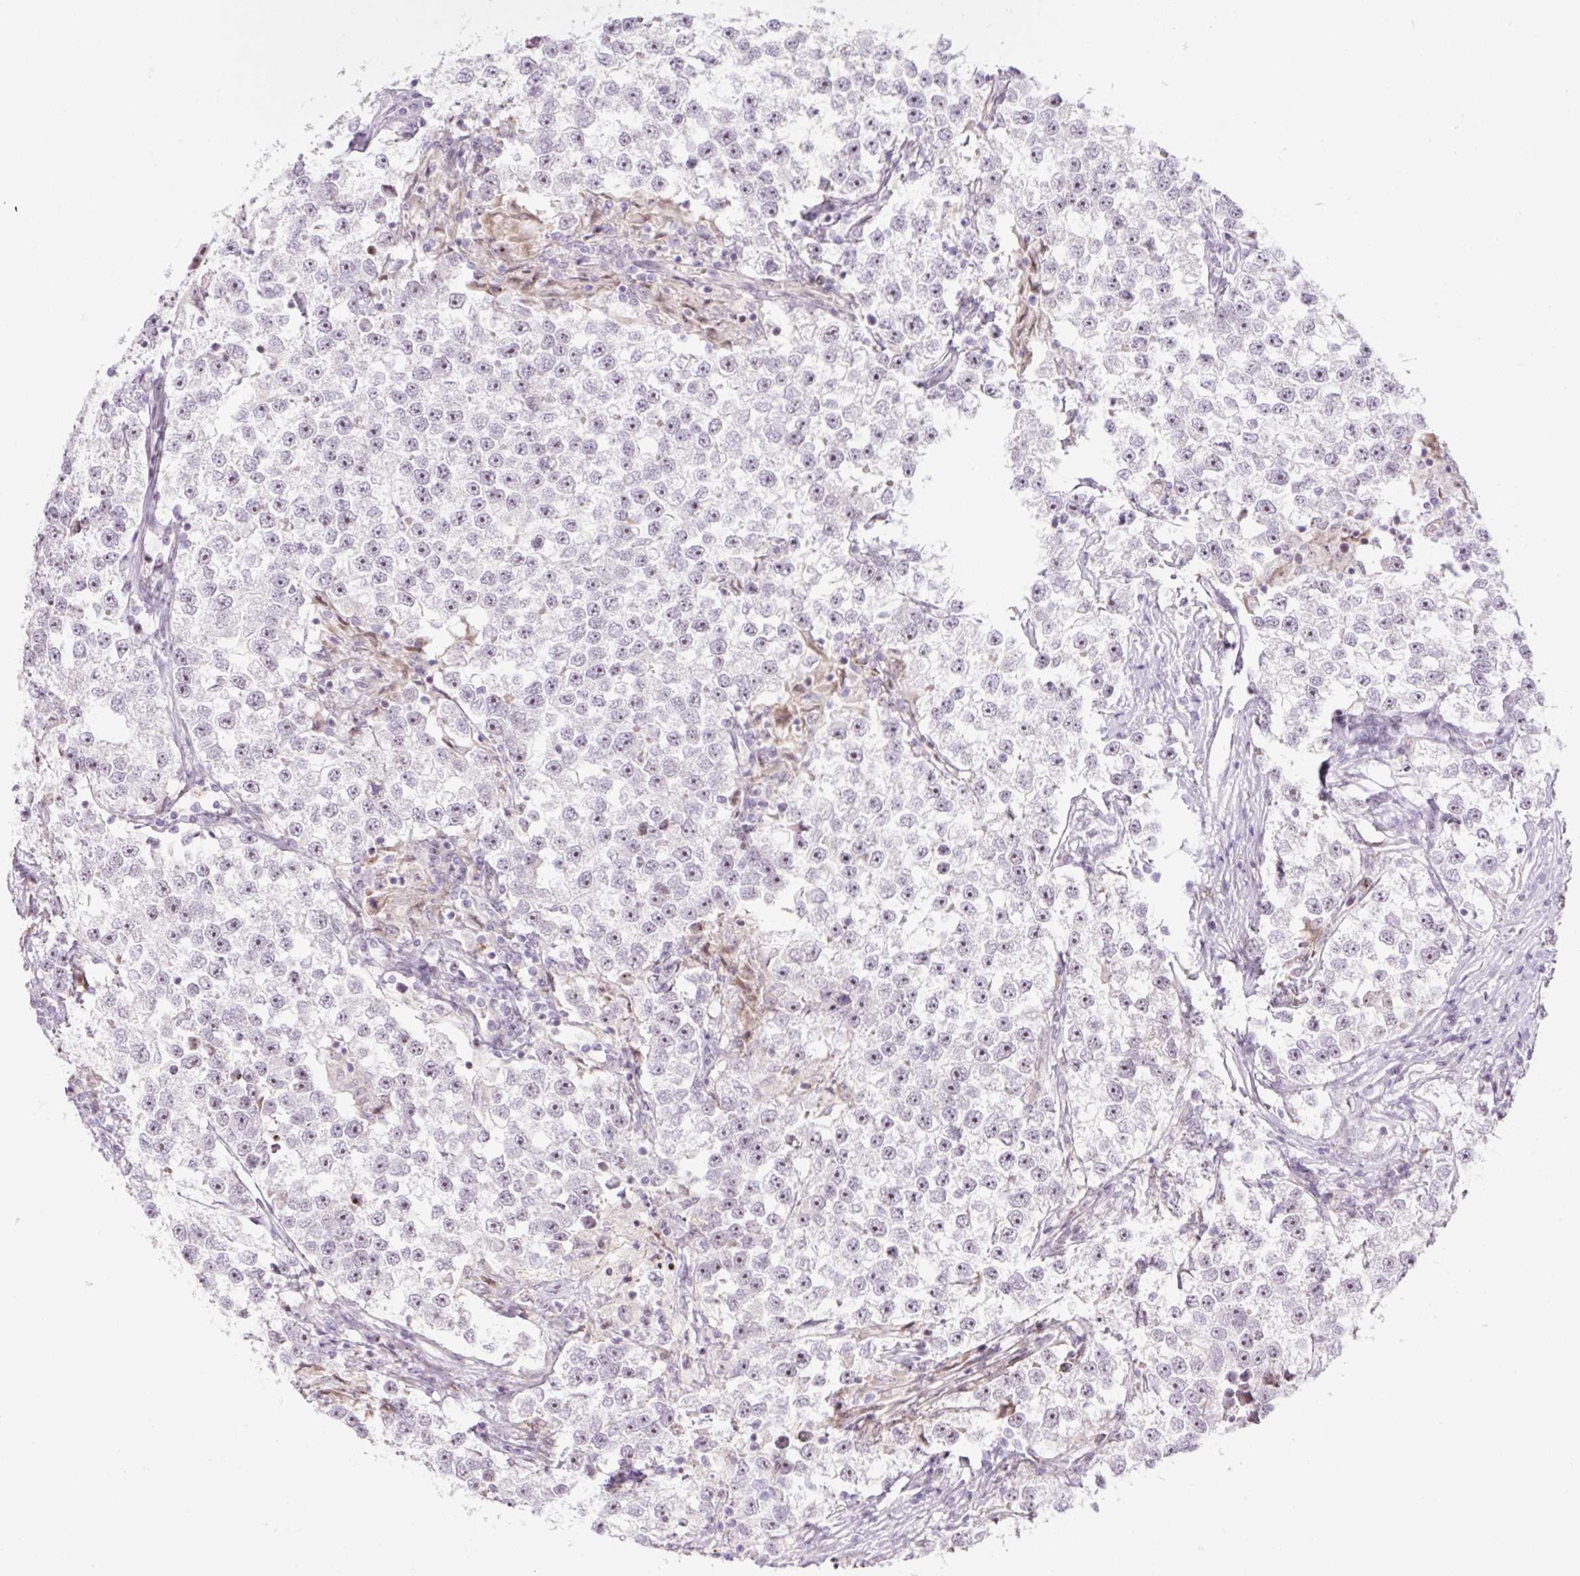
{"staining": {"intensity": "weak", "quantity": "25%-75%", "location": "nuclear"}, "tissue": "testis cancer", "cell_type": "Tumor cells", "image_type": "cancer", "snomed": [{"axis": "morphology", "description": "Seminoma, NOS"}, {"axis": "topography", "description": "Testis"}], "caption": "Brown immunohistochemical staining in human seminoma (testis) exhibits weak nuclear positivity in approximately 25%-75% of tumor cells.", "gene": "ZNF417", "patient": {"sex": "male", "age": 46}}